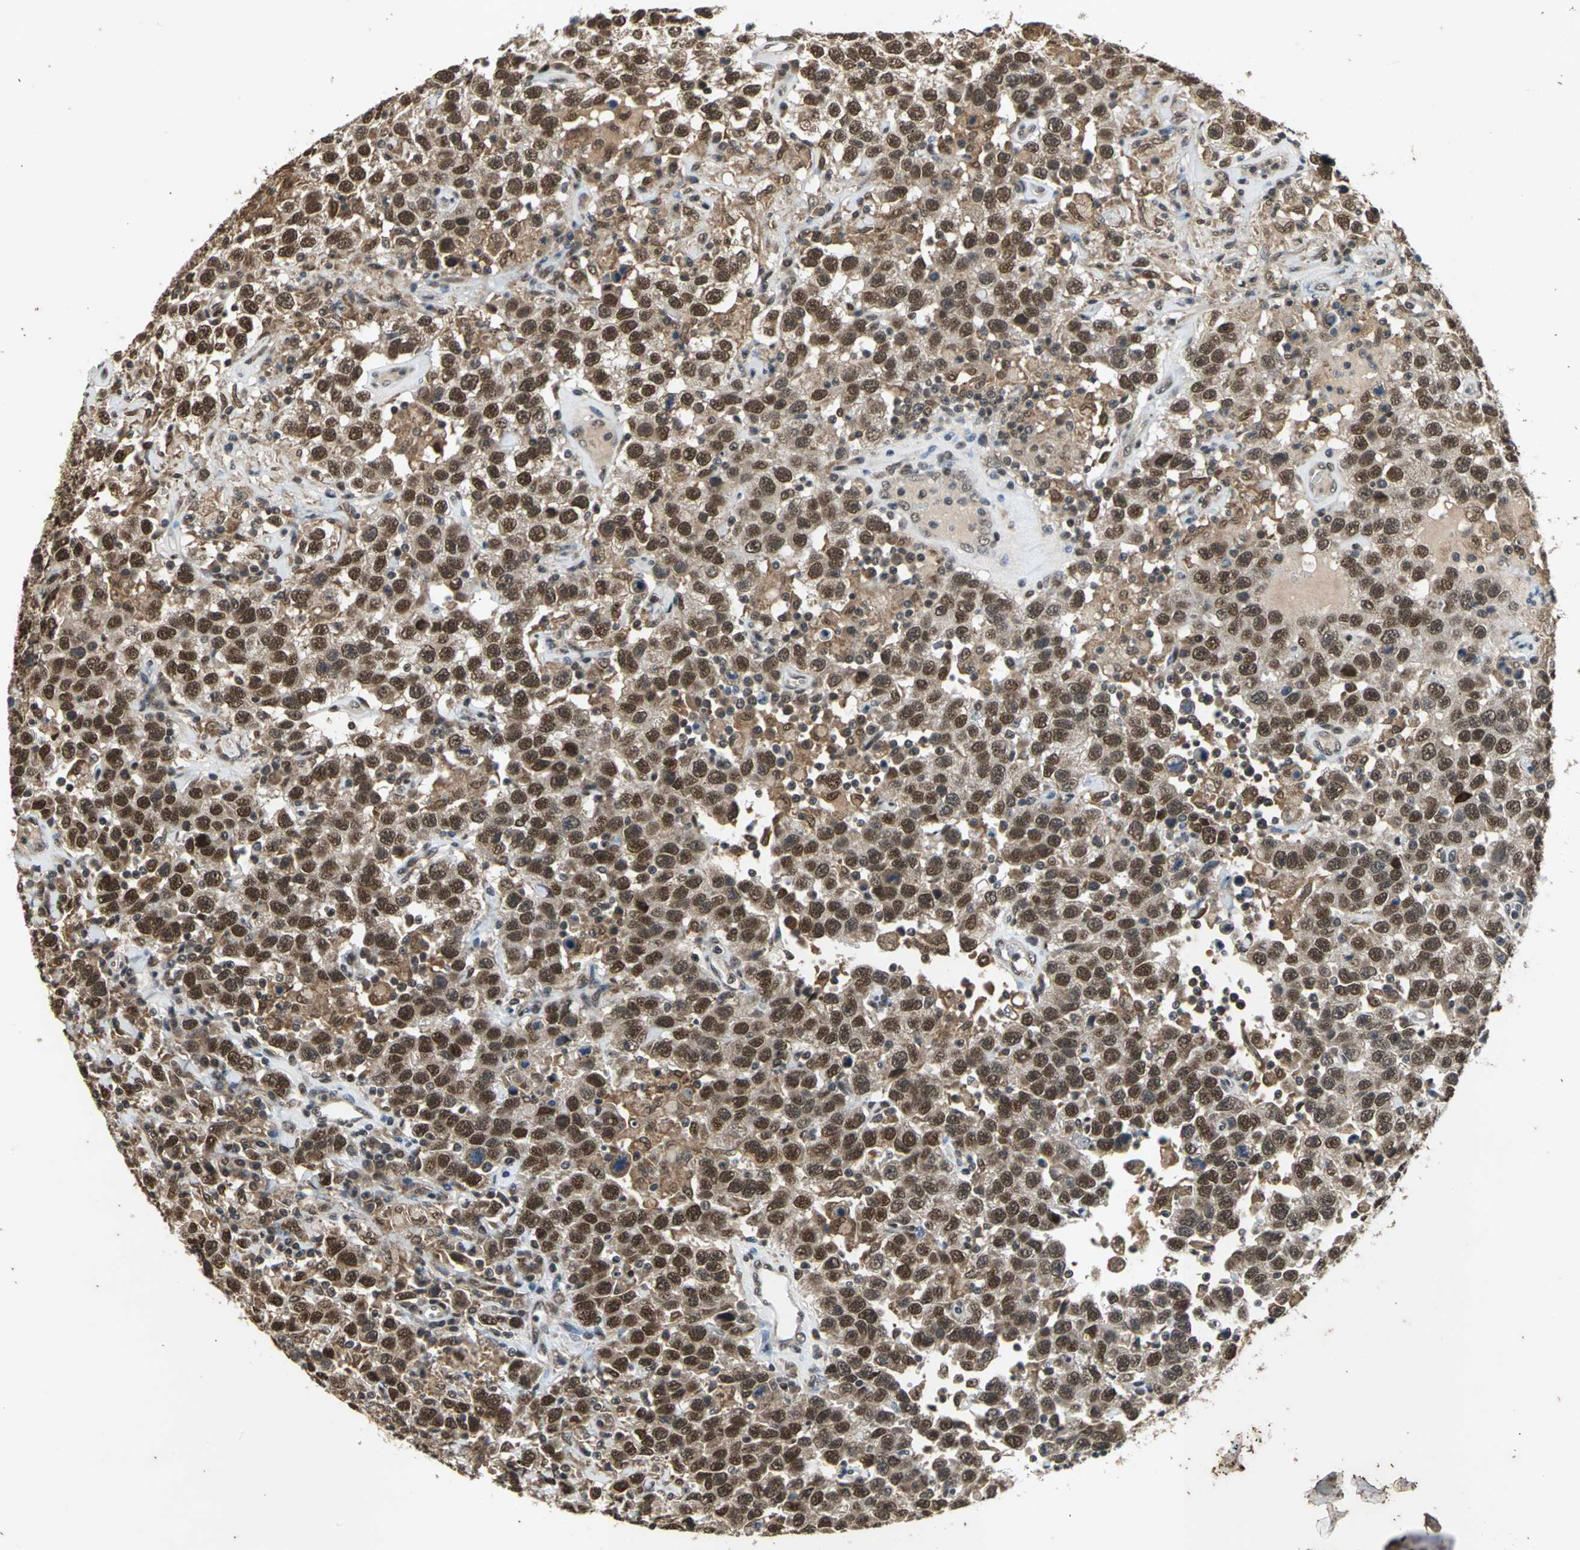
{"staining": {"intensity": "moderate", "quantity": ">75%", "location": "cytoplasmic/membranous,nuclear"}, "tissue": "testis cancer", "cell_type": "Tumor cells", "image_type": "cancer", "snomed": [{"axis": "morphology", "description": "Seminoma, NOS"}, {"axis": "topography", "description": "Testis"}], "caption": "Protein expression analysis of seminoma (testis) reveals moderate cytoplasmic/membranous and nuclear staining in about >75% of tumor cells.", "gene": "NOTCH3", "patient": {"sex": "male", "age": 41}}